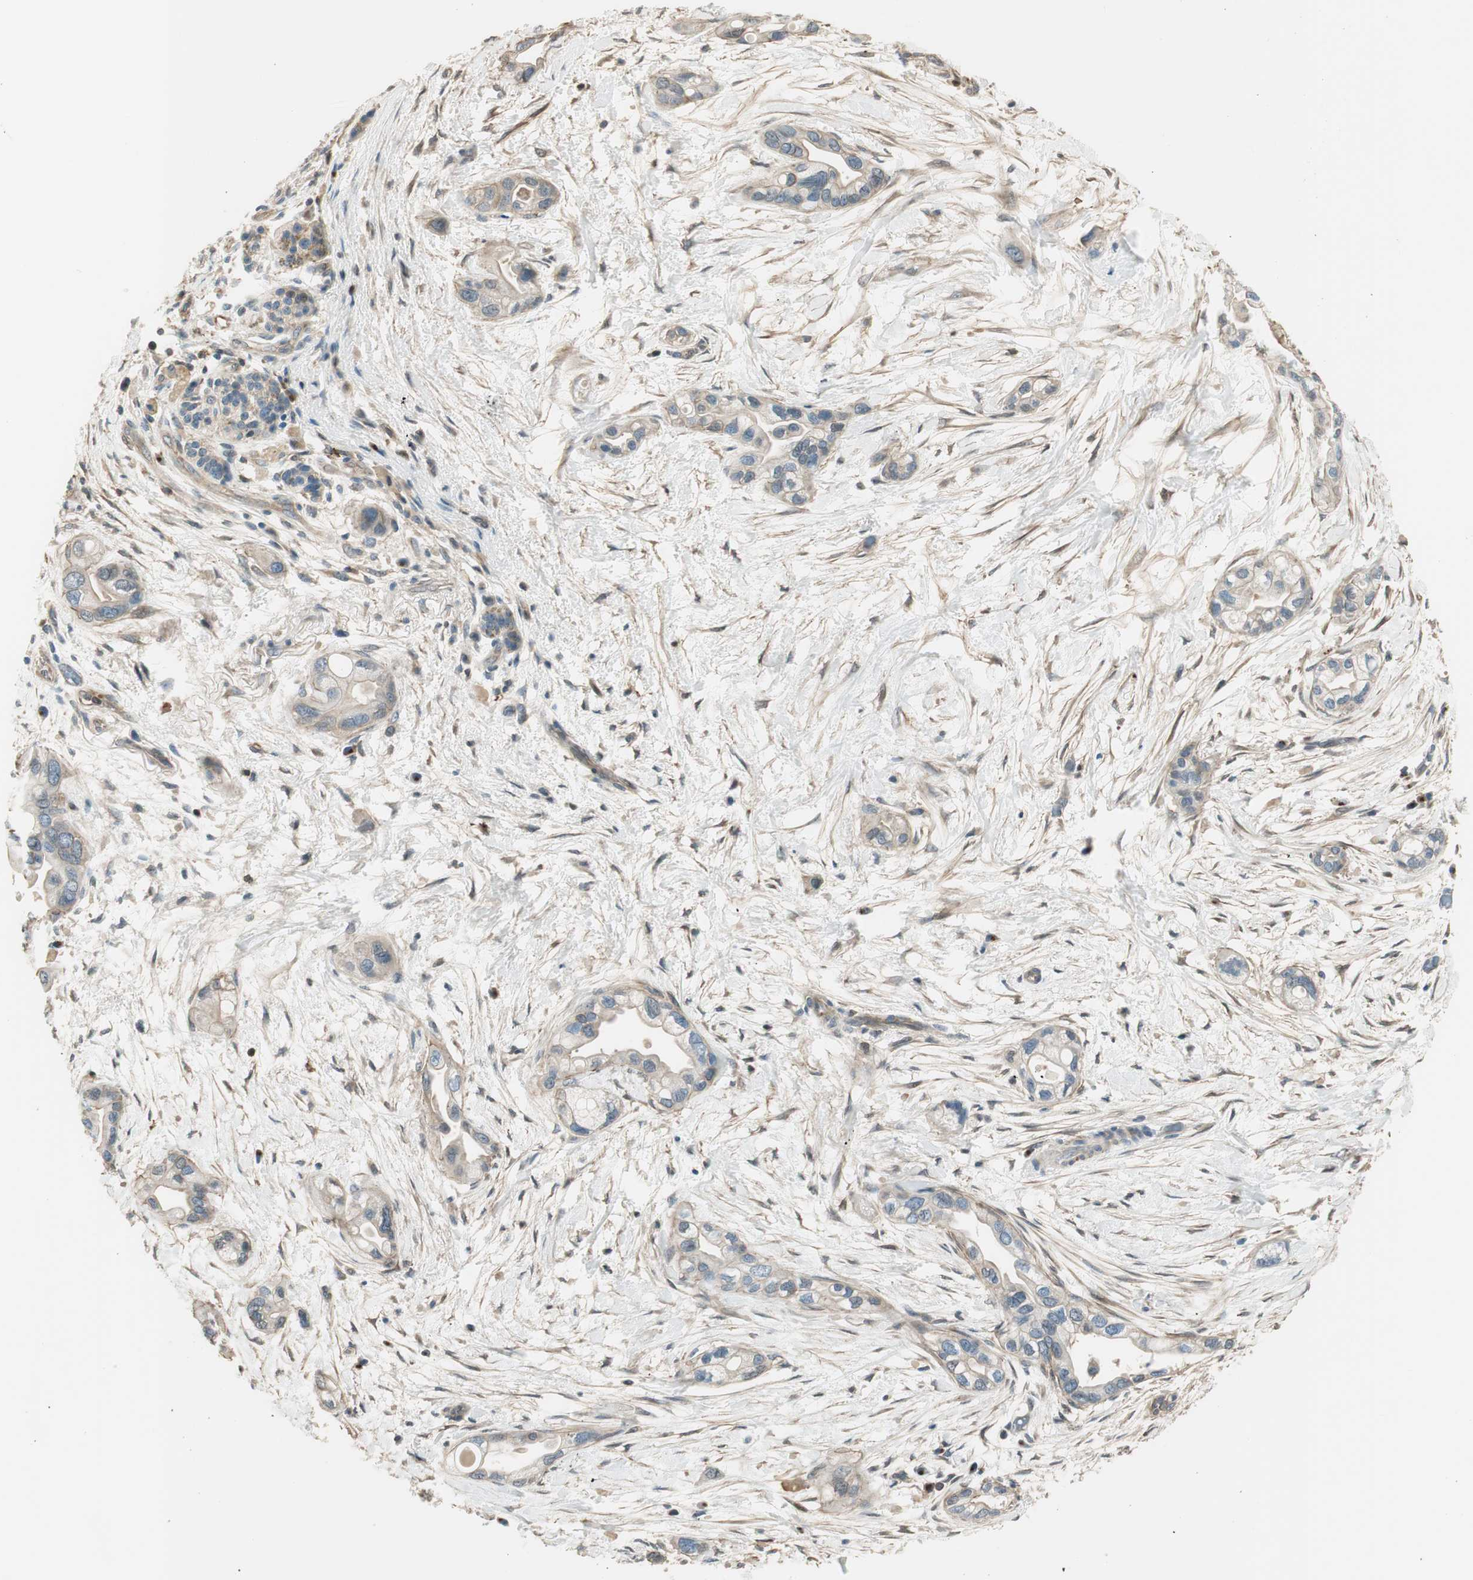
{"staining": {"intensity": "weak", "quantity": "25%-75%", "location": "cytoplasmic/membranous"}, "tissue": "pancreatic cancer", "cell_type": "Tumor cells", "image_type": "cancer", "snomed": [{"axis": "morphology", "description": "Adenocarcinoma, NOS"}, {"axis": "topography", "description": "Pancreas"}], "caption": "Immunohistochemical staining of adenocarcinoma (pancreatic) displays low levels of weak cytoplasmic/membranous protein positivity in approximately 25%-75% of tumor cells.", "gene": "PI4K2B", "patient": {"sex": "female", "age": 77}}